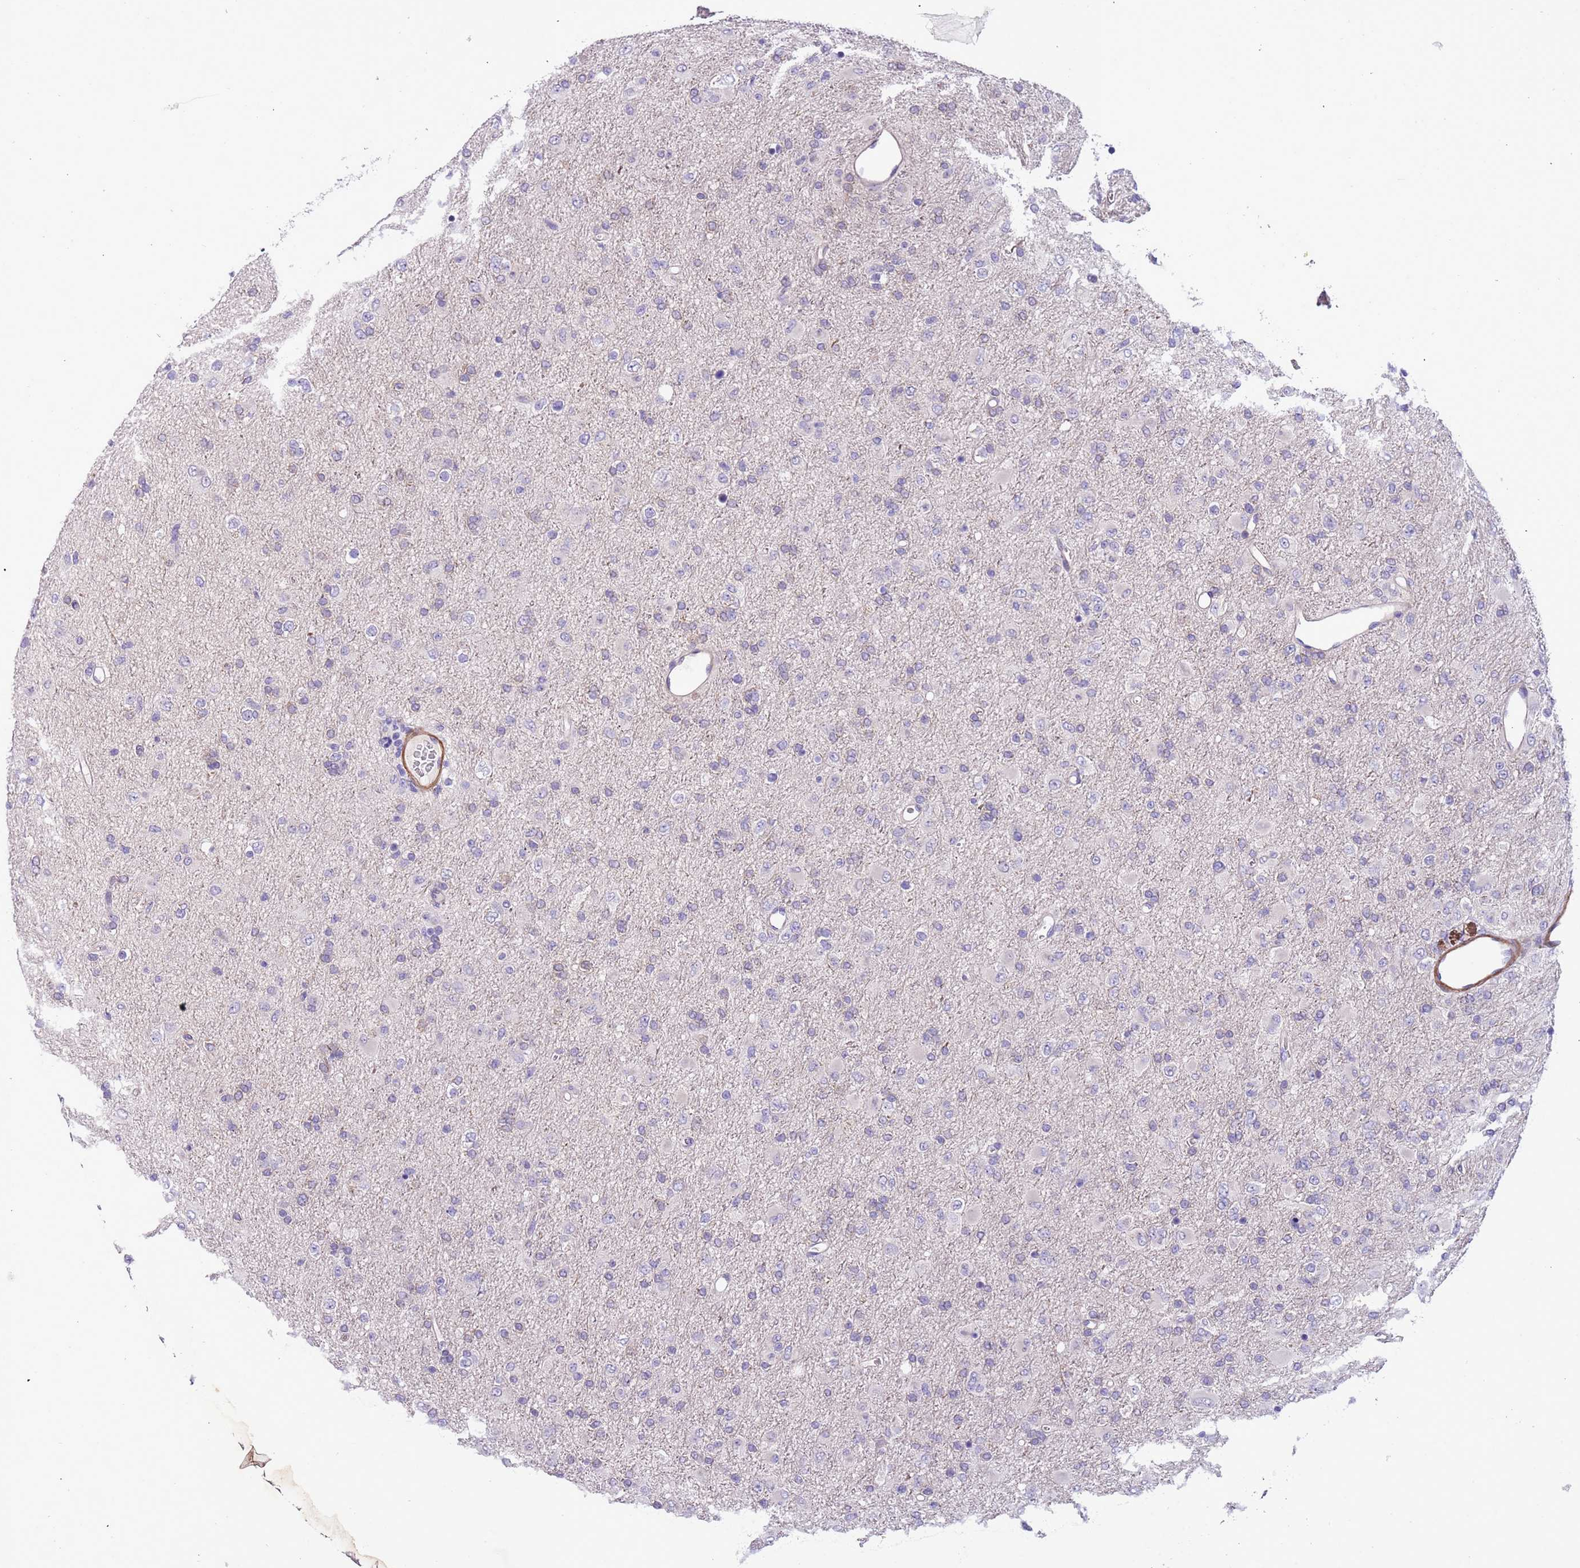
{"staining": {"intensity": "negative", "quantity": "none", "location": "none"}, "tissue": "glioma", "cell_type": "Tumor cells", "image_type": "cancer", "snomed": [{"axis": "morphology", "description": "Glioma, malignant, Low grade"}, {"axis": "topography", "description": "Brain"}], "caption": "Immunohistochemistry (IHC) of glioma reveals no expression in tumor cells. (Brightfield microscopy of DAB (3,3'-diaminobenzidine) immunohistochemistry at high magnification).", "gene": "PLEKHH1", "patient": {"sex": "male", "age": 65}}